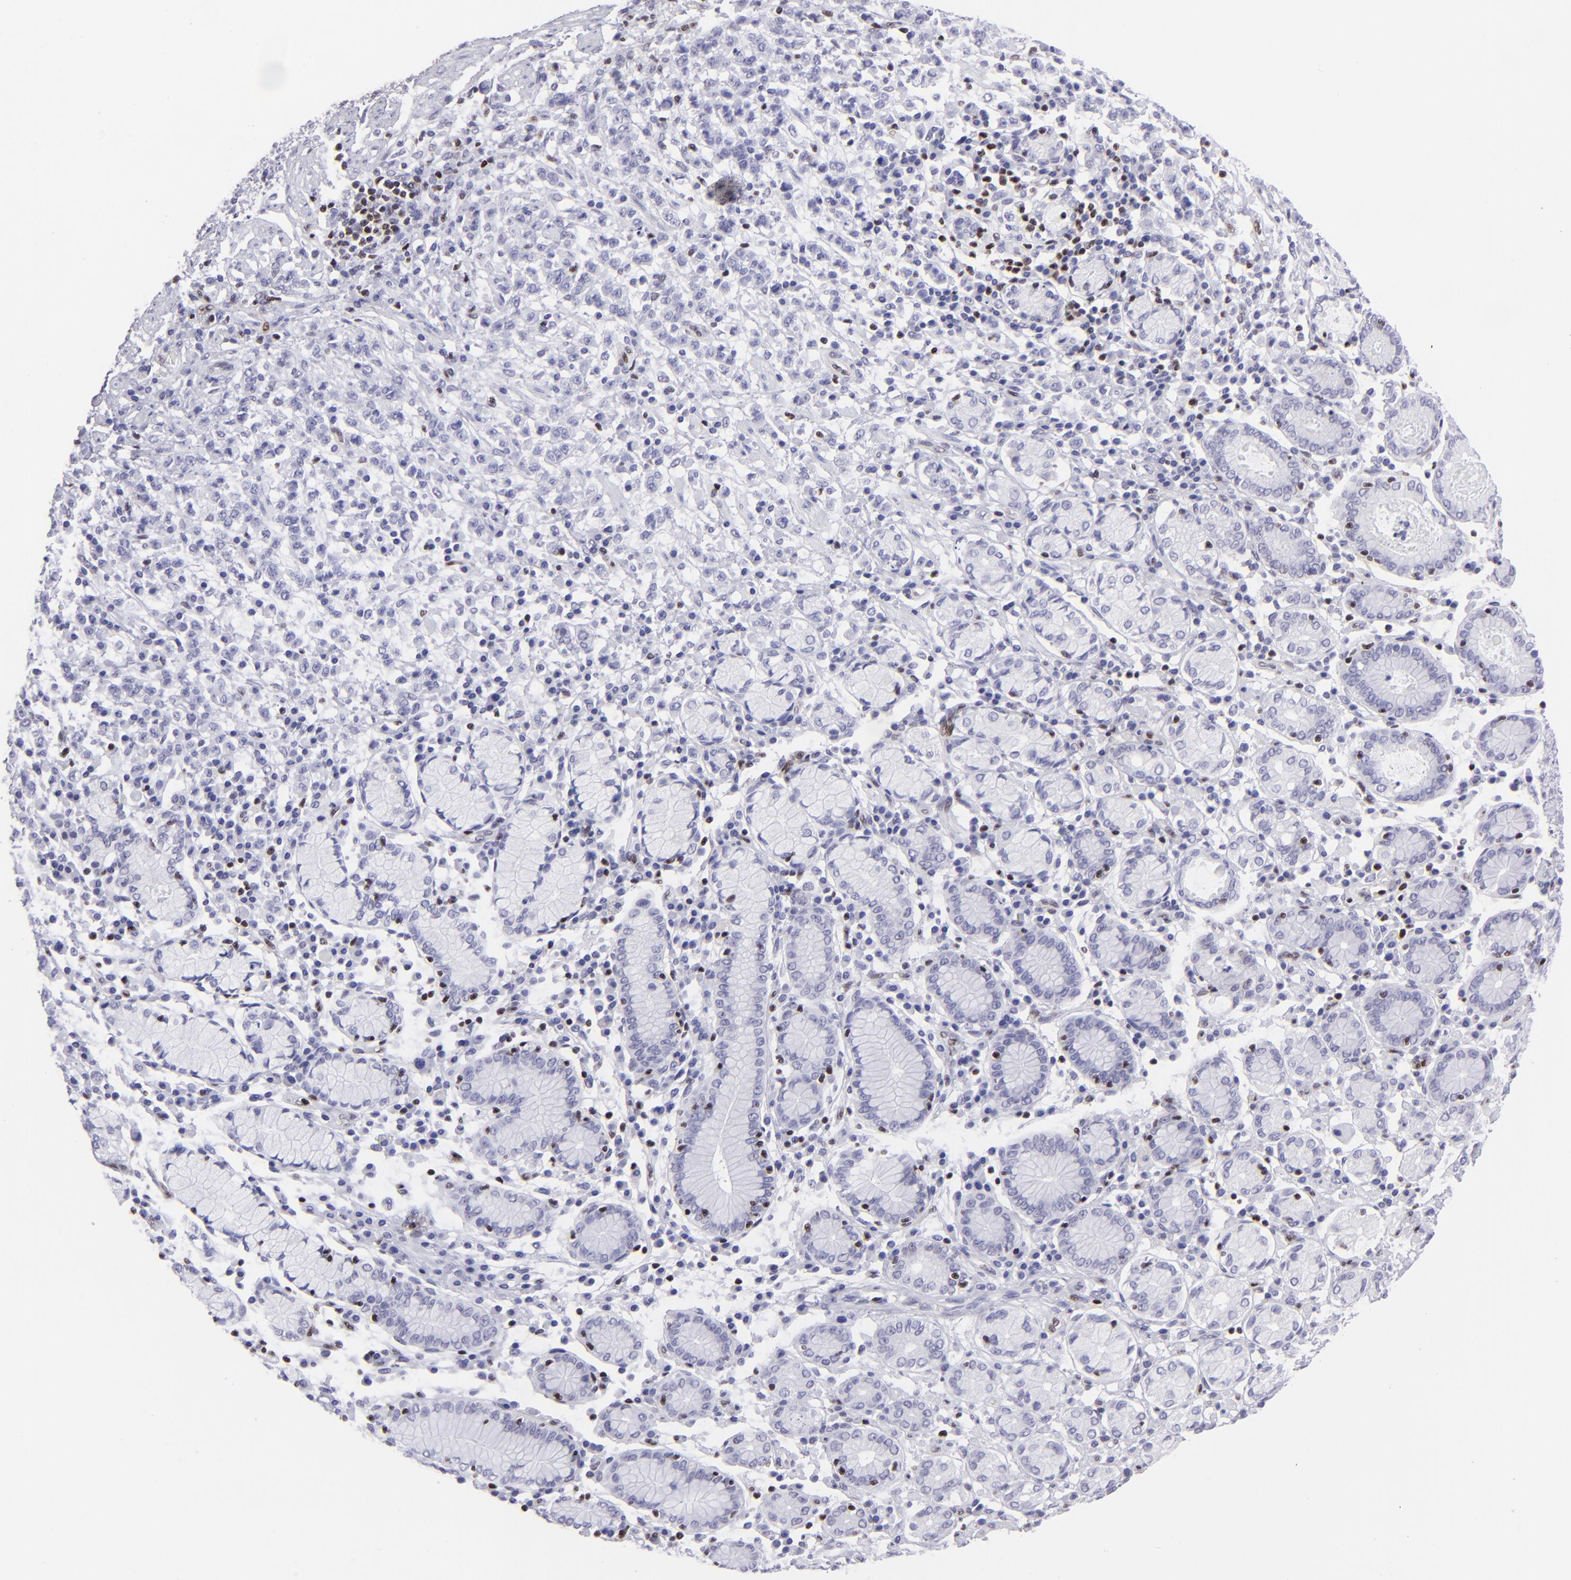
{"staining": {"intensity": "negative", "quantity": "none", "location": "none"}, "tissue": "stomach cancer", "cell_type": "Tumor cells", "image_type": "cancer", "snomed": [{"axis": "morphology", "description": "Adenocarcinoma, NOS"}, {"axis": "topography", "description": "Stomach, lower"}], "caption": "Tumor cells are negative for protein expression in human stomach cancer (adenocarcinoma).", "gene": "ETS1", "patient": {"sex": "male", "age": 88}}